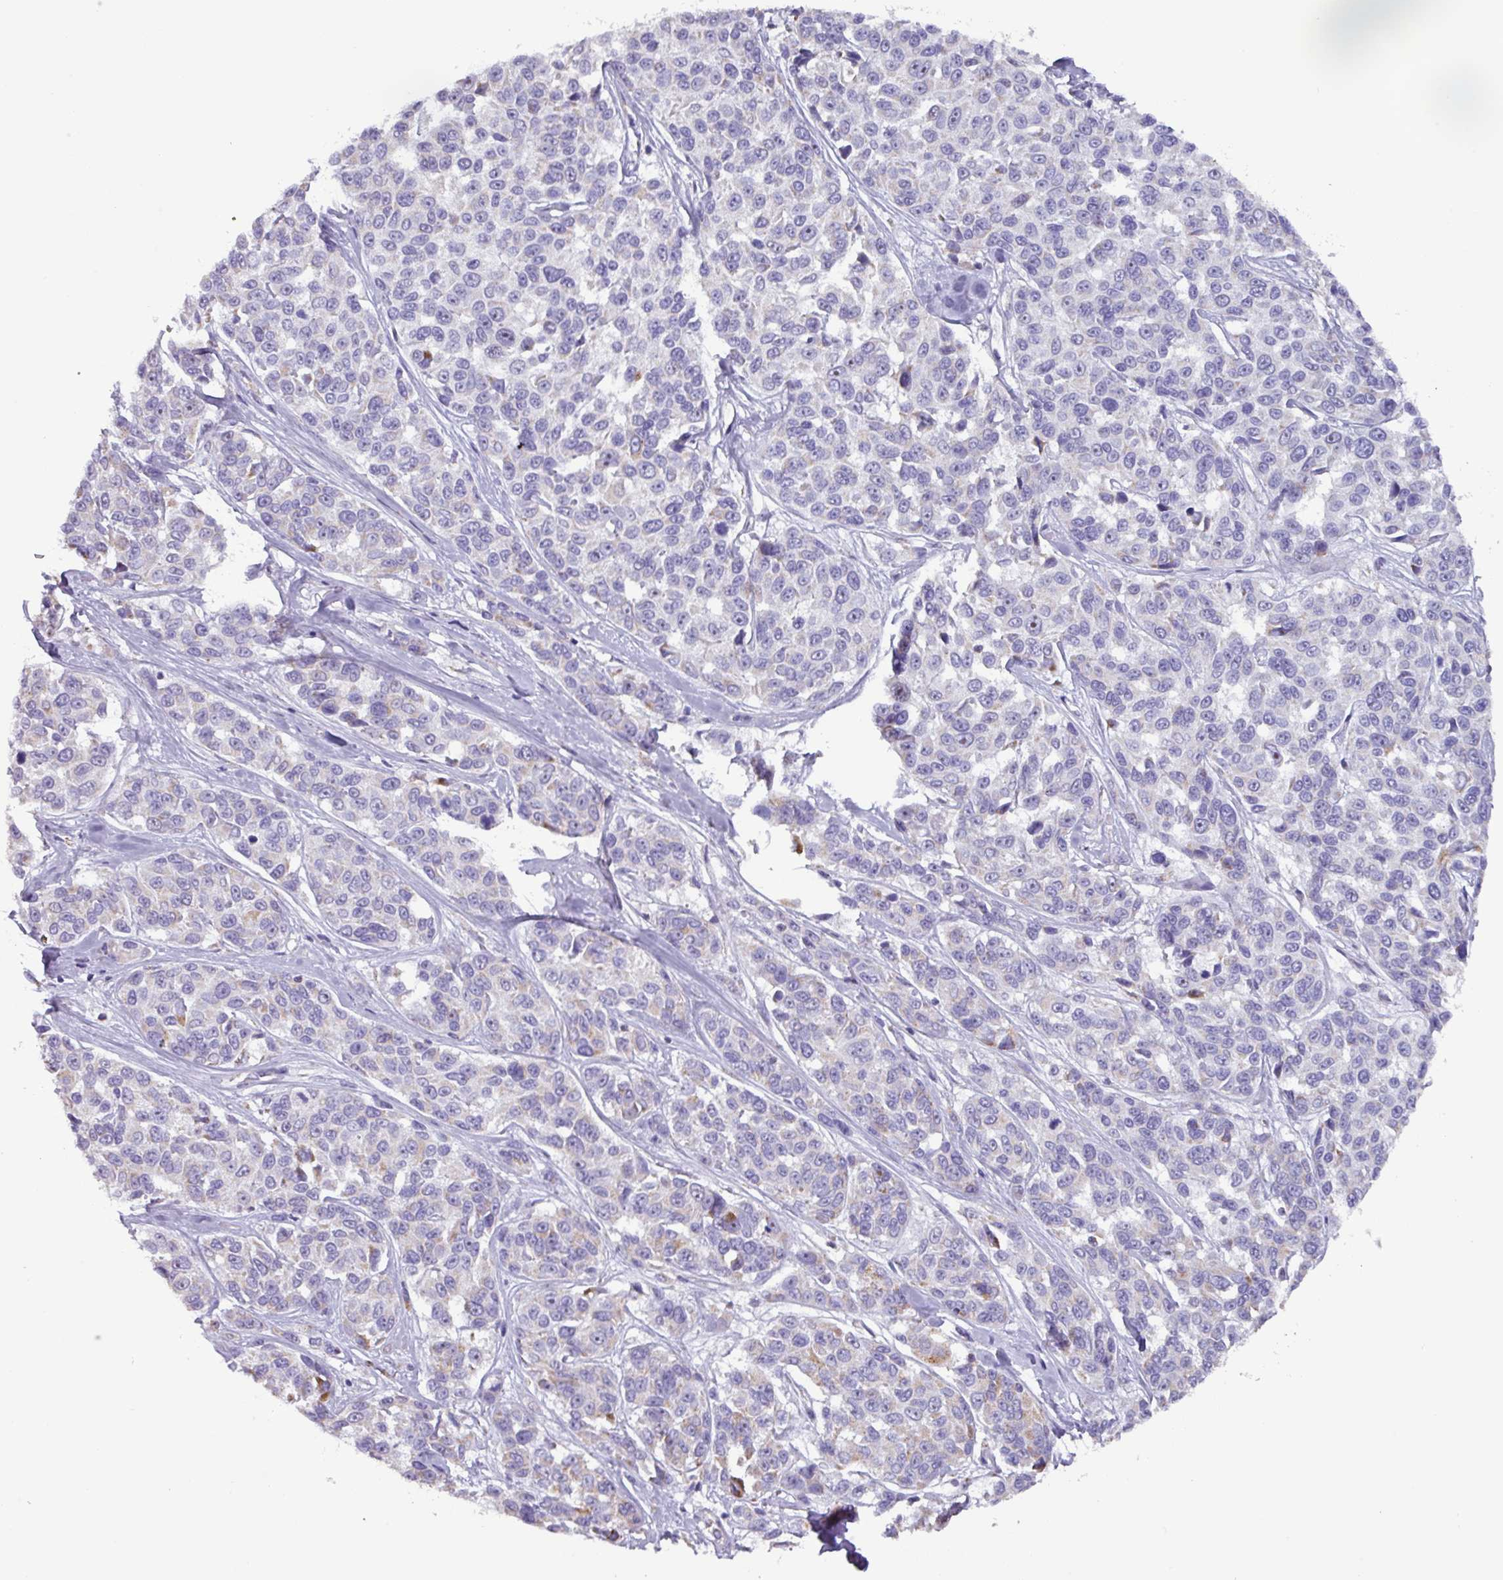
{"staining": {"intensity": "weak", "quantity": "<25%", "location": "cytoplasmic/membranous"}, "tissue": "melanoma", "cell_type": "Tumor cells", "image_type": "cancer", "snomed": [{"axis": "morphology", "description": "Malignant melanoma, NOS"}, {"axis": "topography", "description": "Skin"}], "caption": "Protein analysis of melanoma reveals no significant positivity in tumor cells. (Stains: DAB (3,3'-diaminobenzidine) immunohistochemistry with hematoxylin counter stain, Microscopy: brightfield microscopy at high magnification).", "gene": "MT-ND4", "patient": {"sex": "female", "age": 66}}